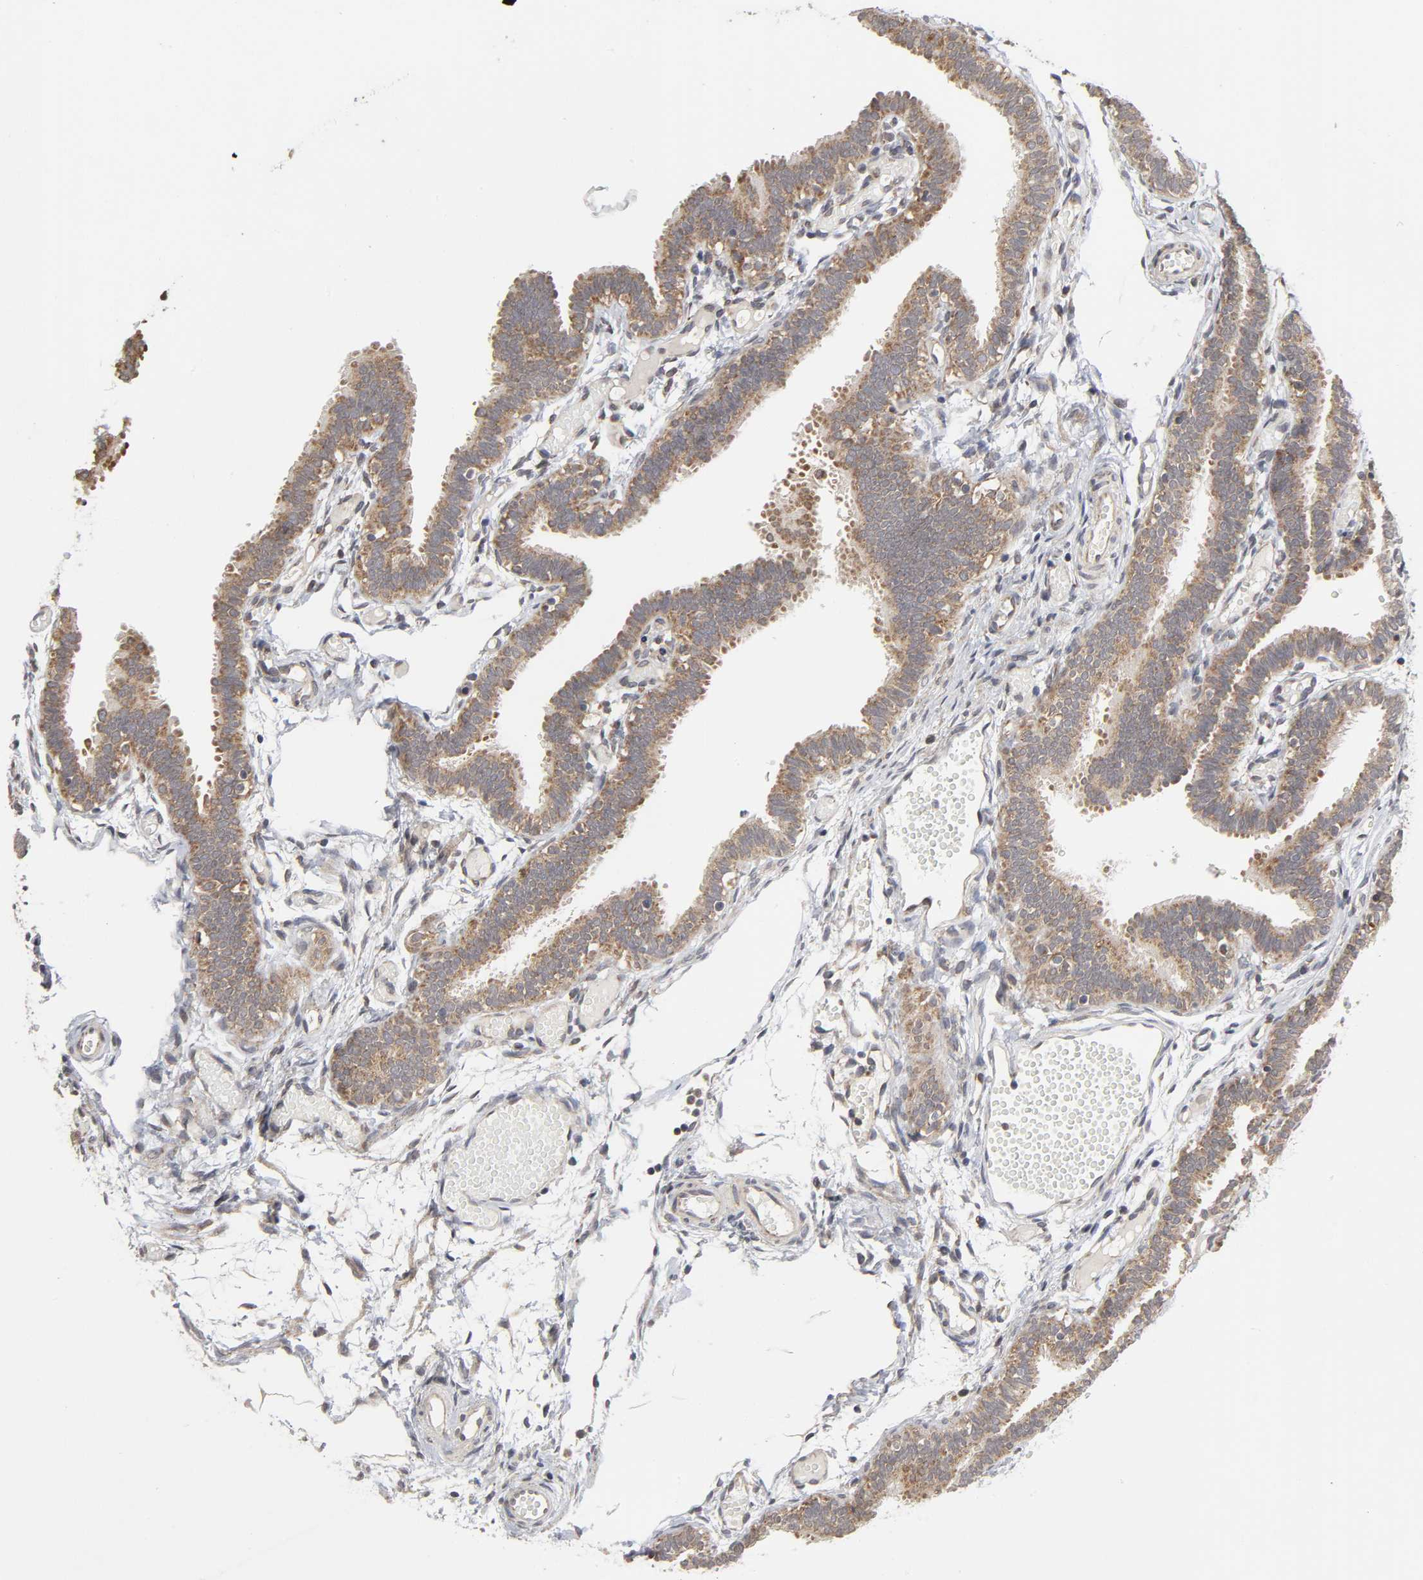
{"staining": {"intensity": "moderate", "quantity": ">75%", "location": "cytoplasmic/membranous"}, "tissue": "fallopian tube", "cell_type": "Glandular cells", "image_type": "normal", "snomed": [{"axis": "morphology", "description": "Normal tissue, NOS"}, {"axis": "topography", "description": "Fallopian tube"}], "caption": "DAB immunohistochemical staining of unremarkable human fallopian tube displays moderate cytoplasmic/membranous protein expression in approximately >75% of glandular cells.", "gene": "SLC30A9", "patient": {"sex": "female", "age": 29}}